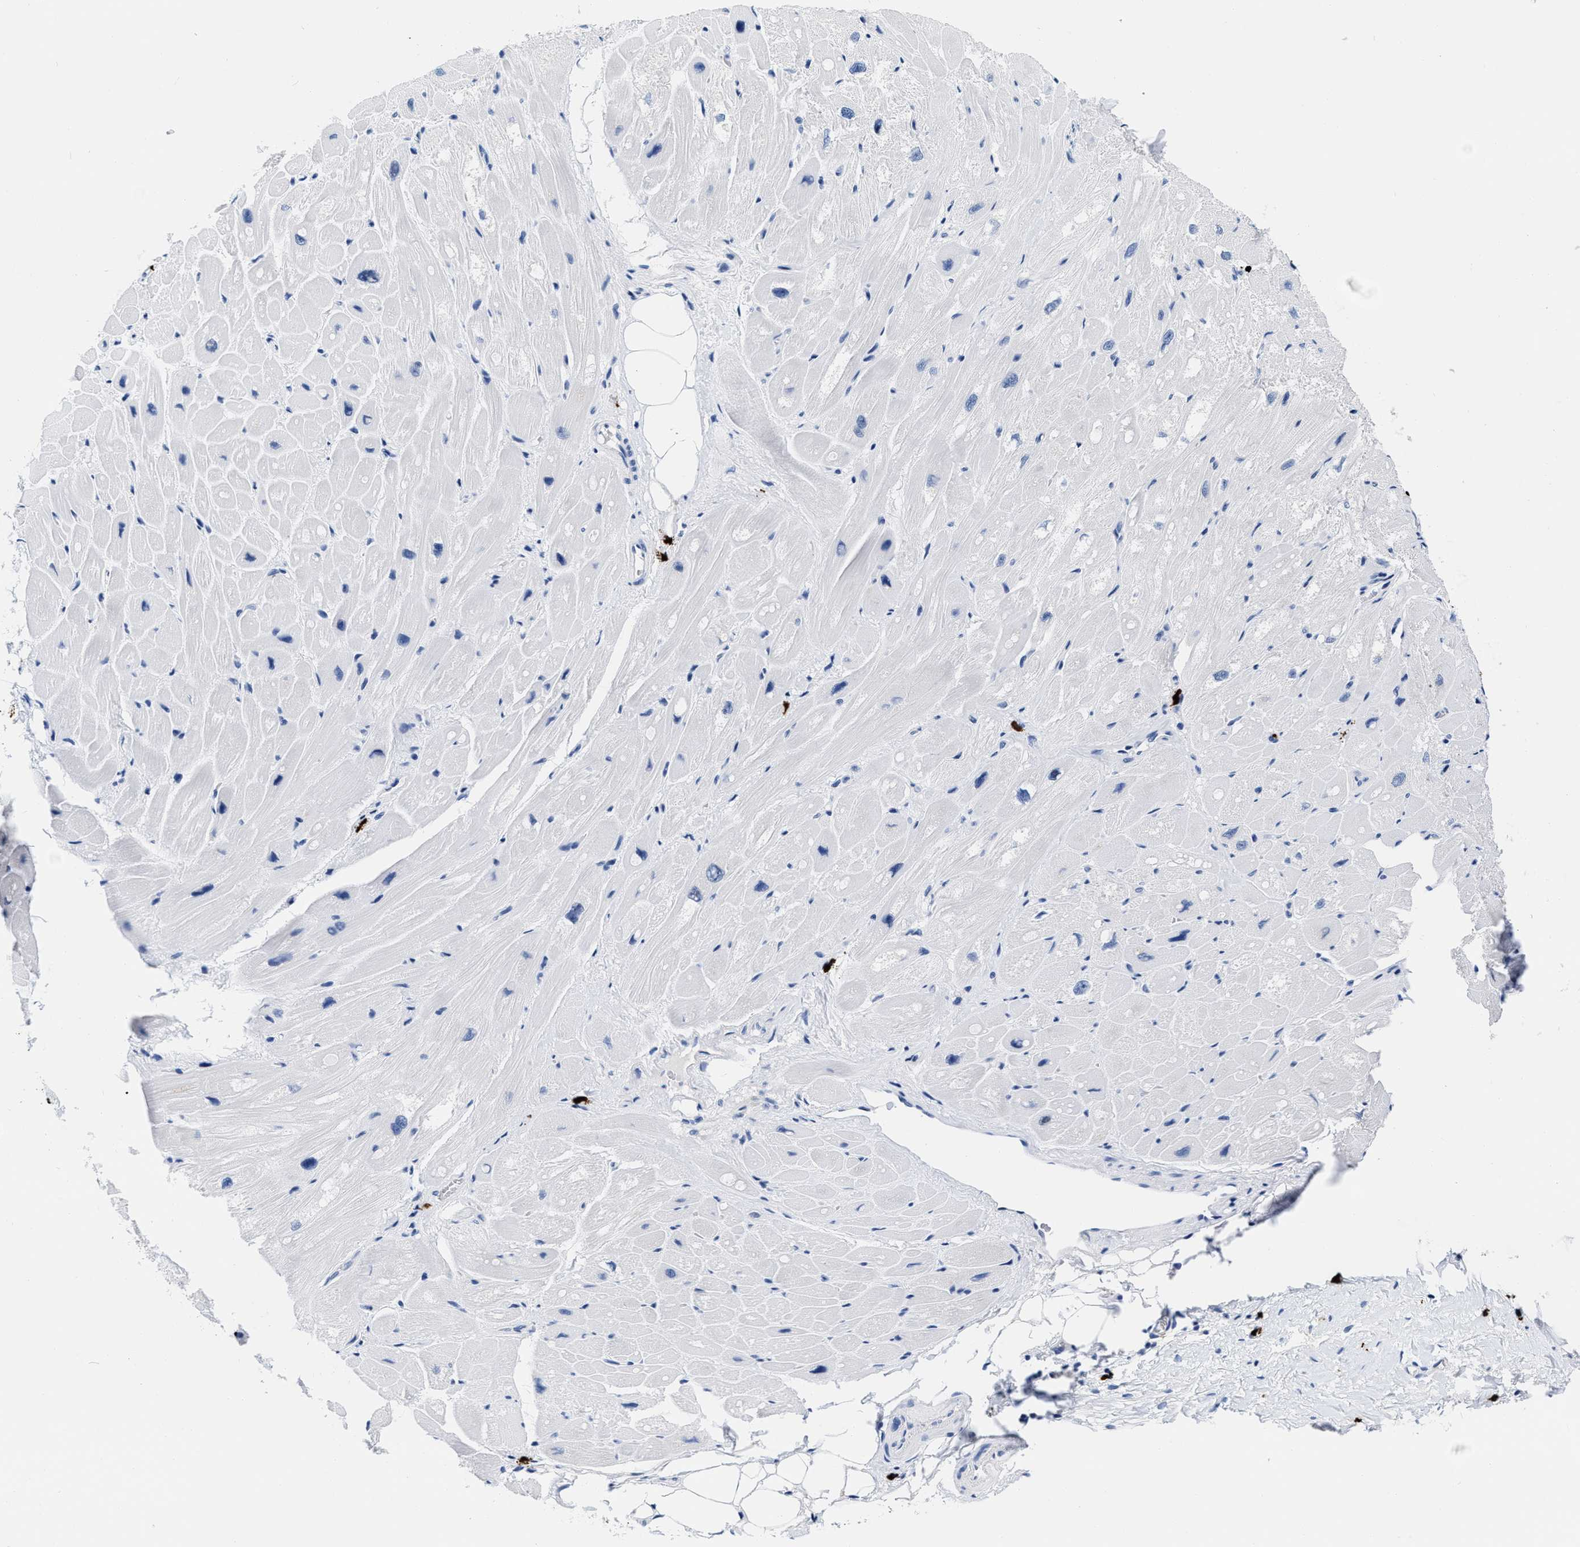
{"staining": {"intensity": "negative", "quantity": "none", "location": "none"}, "tissue": "heart muscle", "cell_type": "Cardiomyocytes", "image_type": "normal", "snomed": [{"axis": "morphology", "description": "Normal tissue, NOS"}, {"axis": "topography", "description": "Heart"}], "caption": "High power microscopy photomicrograph of an immunohistochemistry (IHC) micrograph of benign heart muscle, revealing no significant positivity in cardiomyocytes. Brightfield microscopy of IHC stained with DAB (brown) and hematoxylin (blue), captured at high magnification.", "gene": "CER1", "patient": {"sex": "male", "age": 49}}